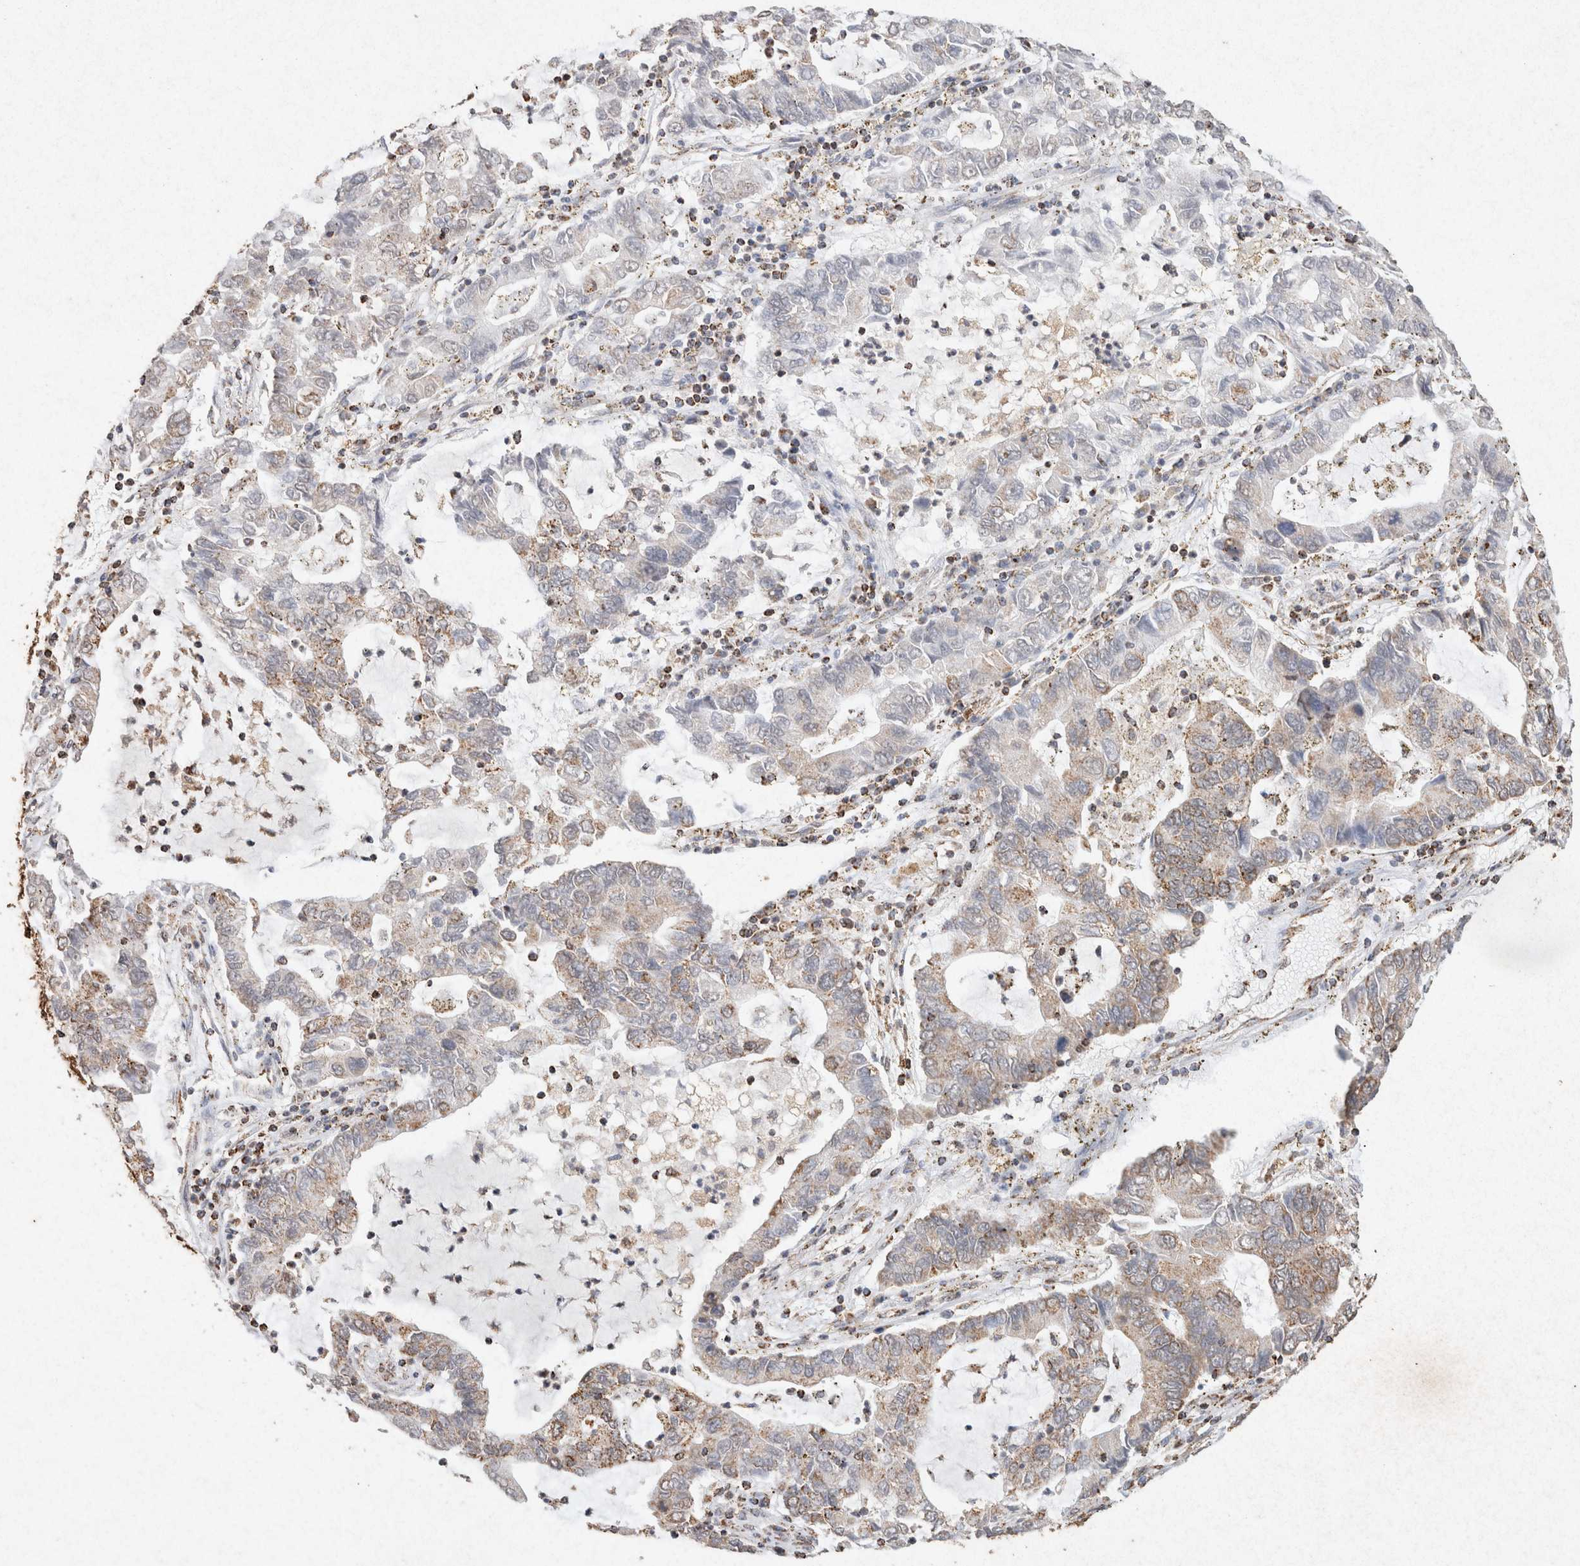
{"staining": {"intensity": "weak", "quantity": "<25%", "location": "cytoplasmic/membranous"}, "tissue": "lung cancer", "cell_type": "Tumor cells", "image_type": "cancer", "snomed": [{"axis": "morphology", "description": "Adenocarcinoma, NOS"}, {"axis": "topography", "description": "Lung"}], "caption": "IHC micrograph of neoplastic tissue: lung cancer stained with DAB (3,3'-diaminobenzidine) demonstrates no significant protein expression in tumor cells.", "gene": "SDC2", "patient": {"sex": "female", "age": 51}}